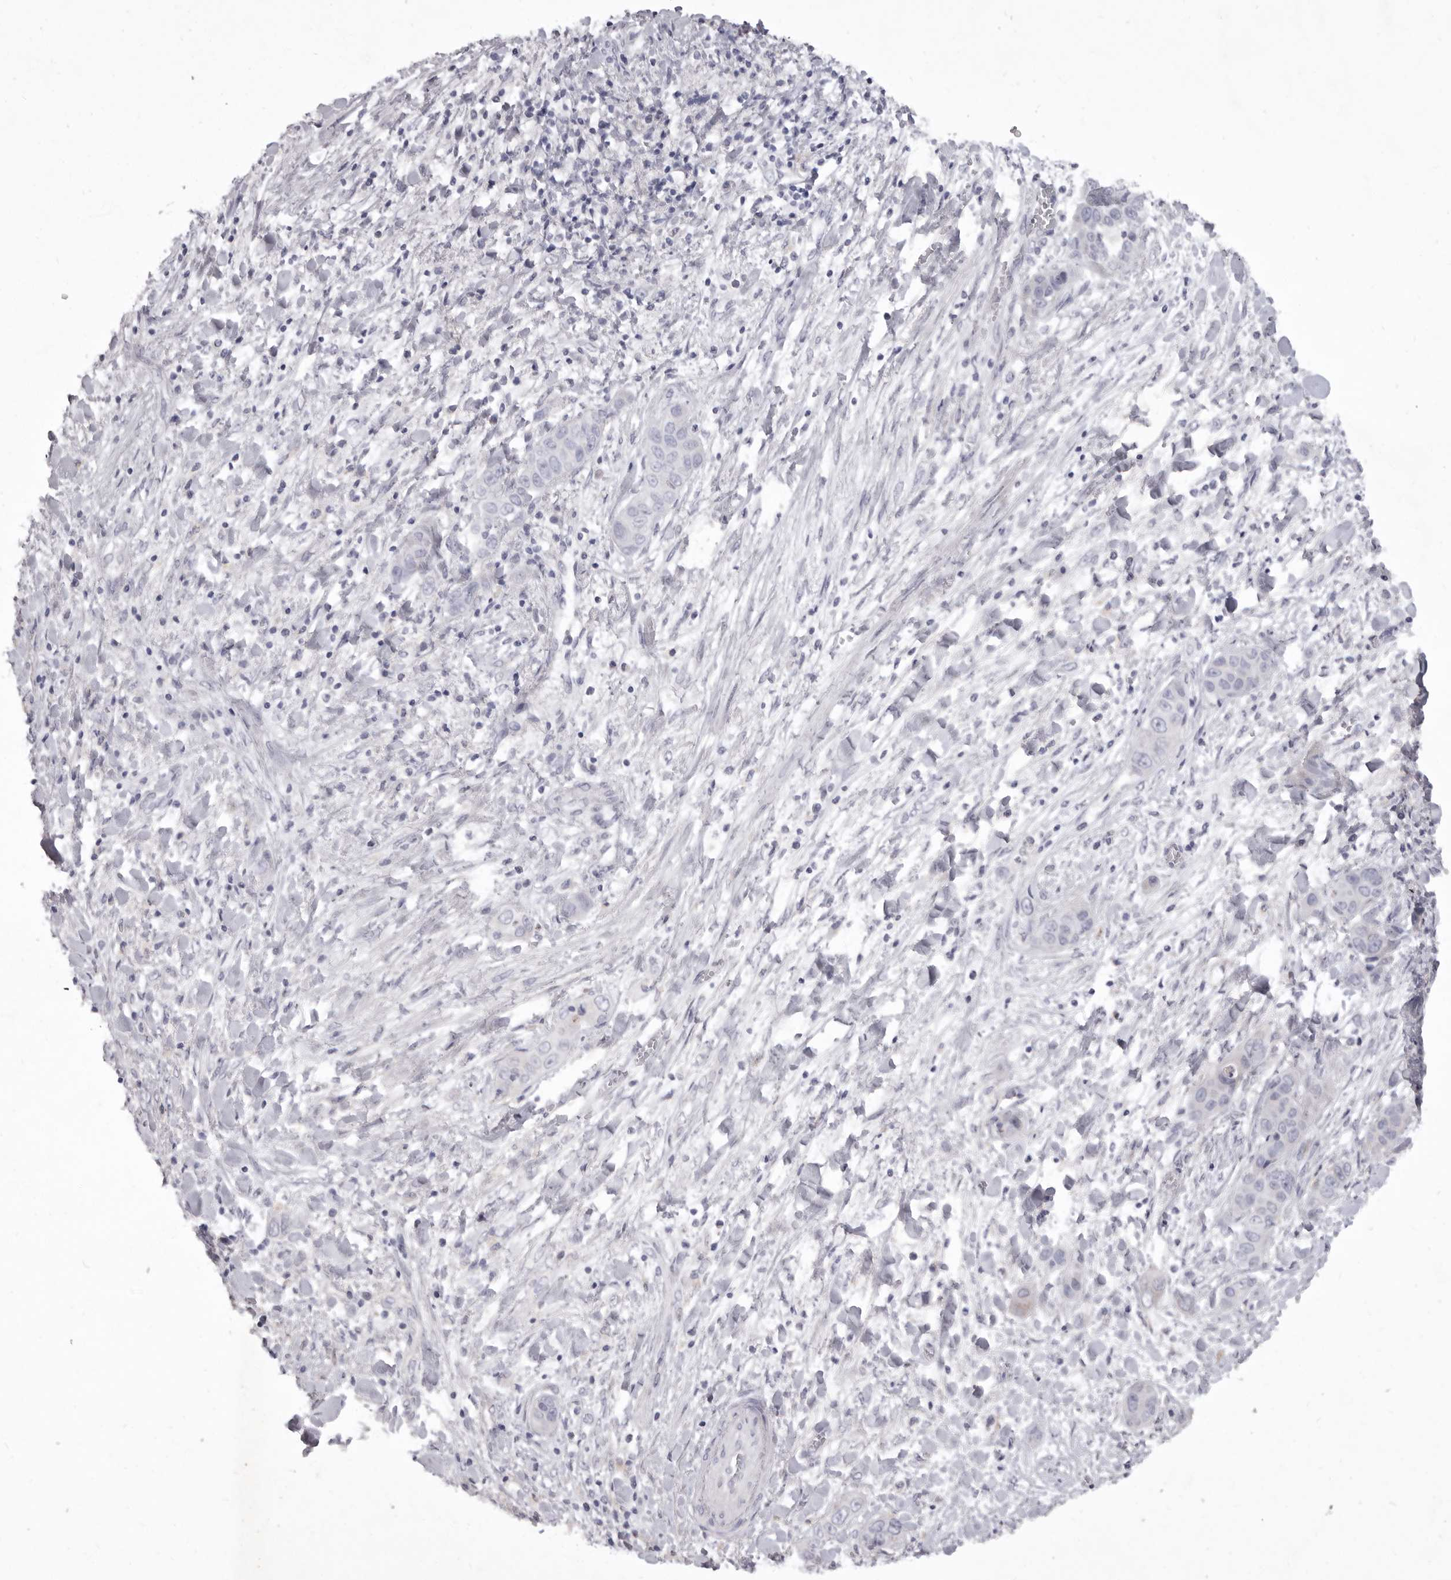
{"staining": {"intensity": "negative", "quantity": "none", "location": "none"}, "tissue": "liver cancer", "cell_type": "Tumor cells", "image_type": "cancer", "snomed": [{"axis": "morphology", "description": "Cholangiocarcinoma"}, {"axis": "topography", "description": "Liver"}], "caption": "Immunohistochemical staining of cholangiocarcinoma (liver) demonstrates no significant staining in tumor cells.", "gene": "P2RX6", "patient": {"sex": "female", "age": 52}}